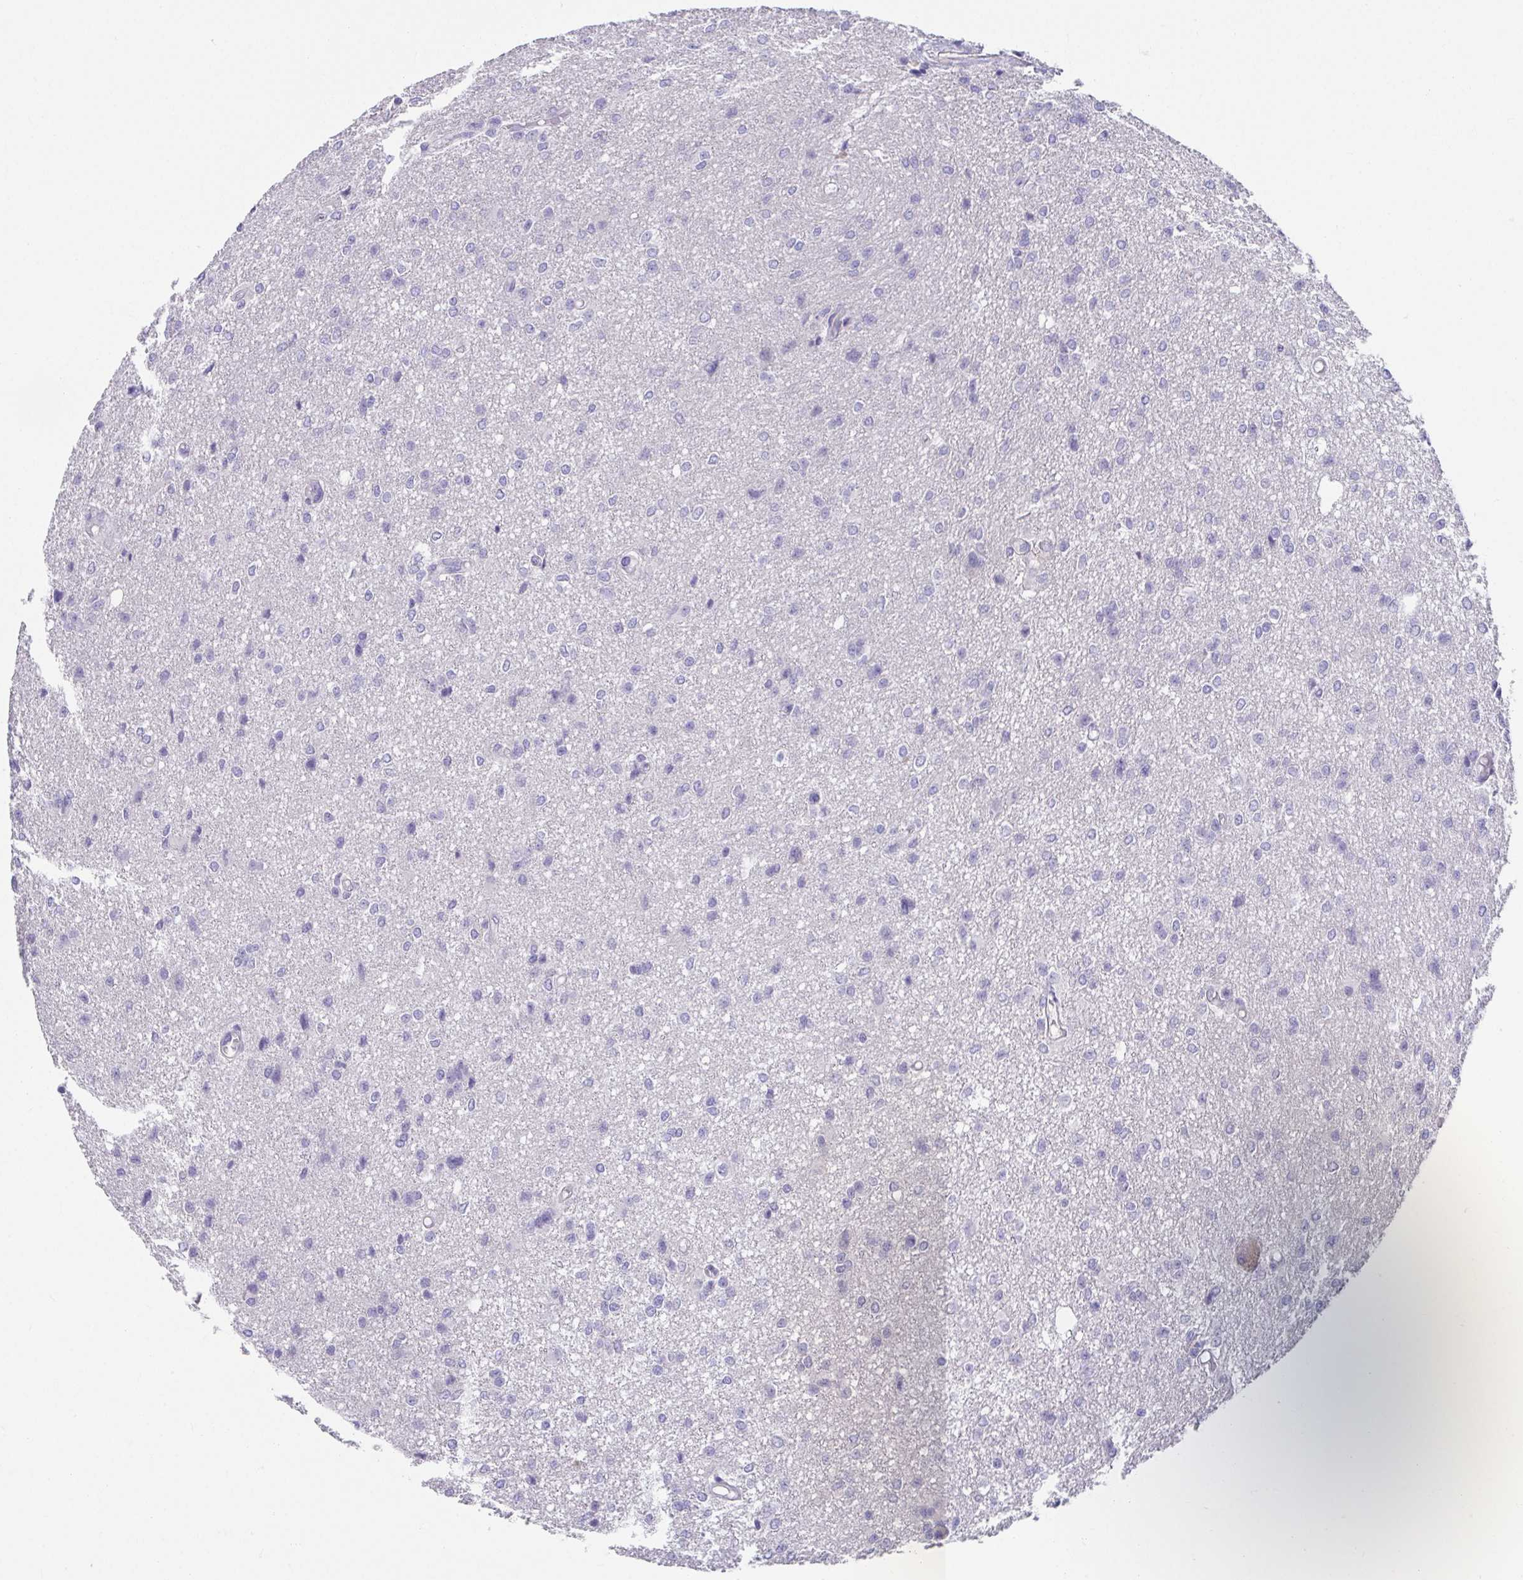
{"staining": {"intensity": "negative", "quantity": "none", "location": "none"}, "tissue": "glioma", "cell_type": "Tumor cells", "image_type": "cancer", "snomed": [{"axis": "morphology", "description": "Glioma, malignant, Low grade"}, {"axis": "topography", "description": "Brain"}], "caption": "This is a micrograph of immunohistochemistry staining of malignant glioma (low-grade), which shows no expression in tumor cells.", "gene": "CXCR1", "patient": {"sex": "male", "age": 26}}